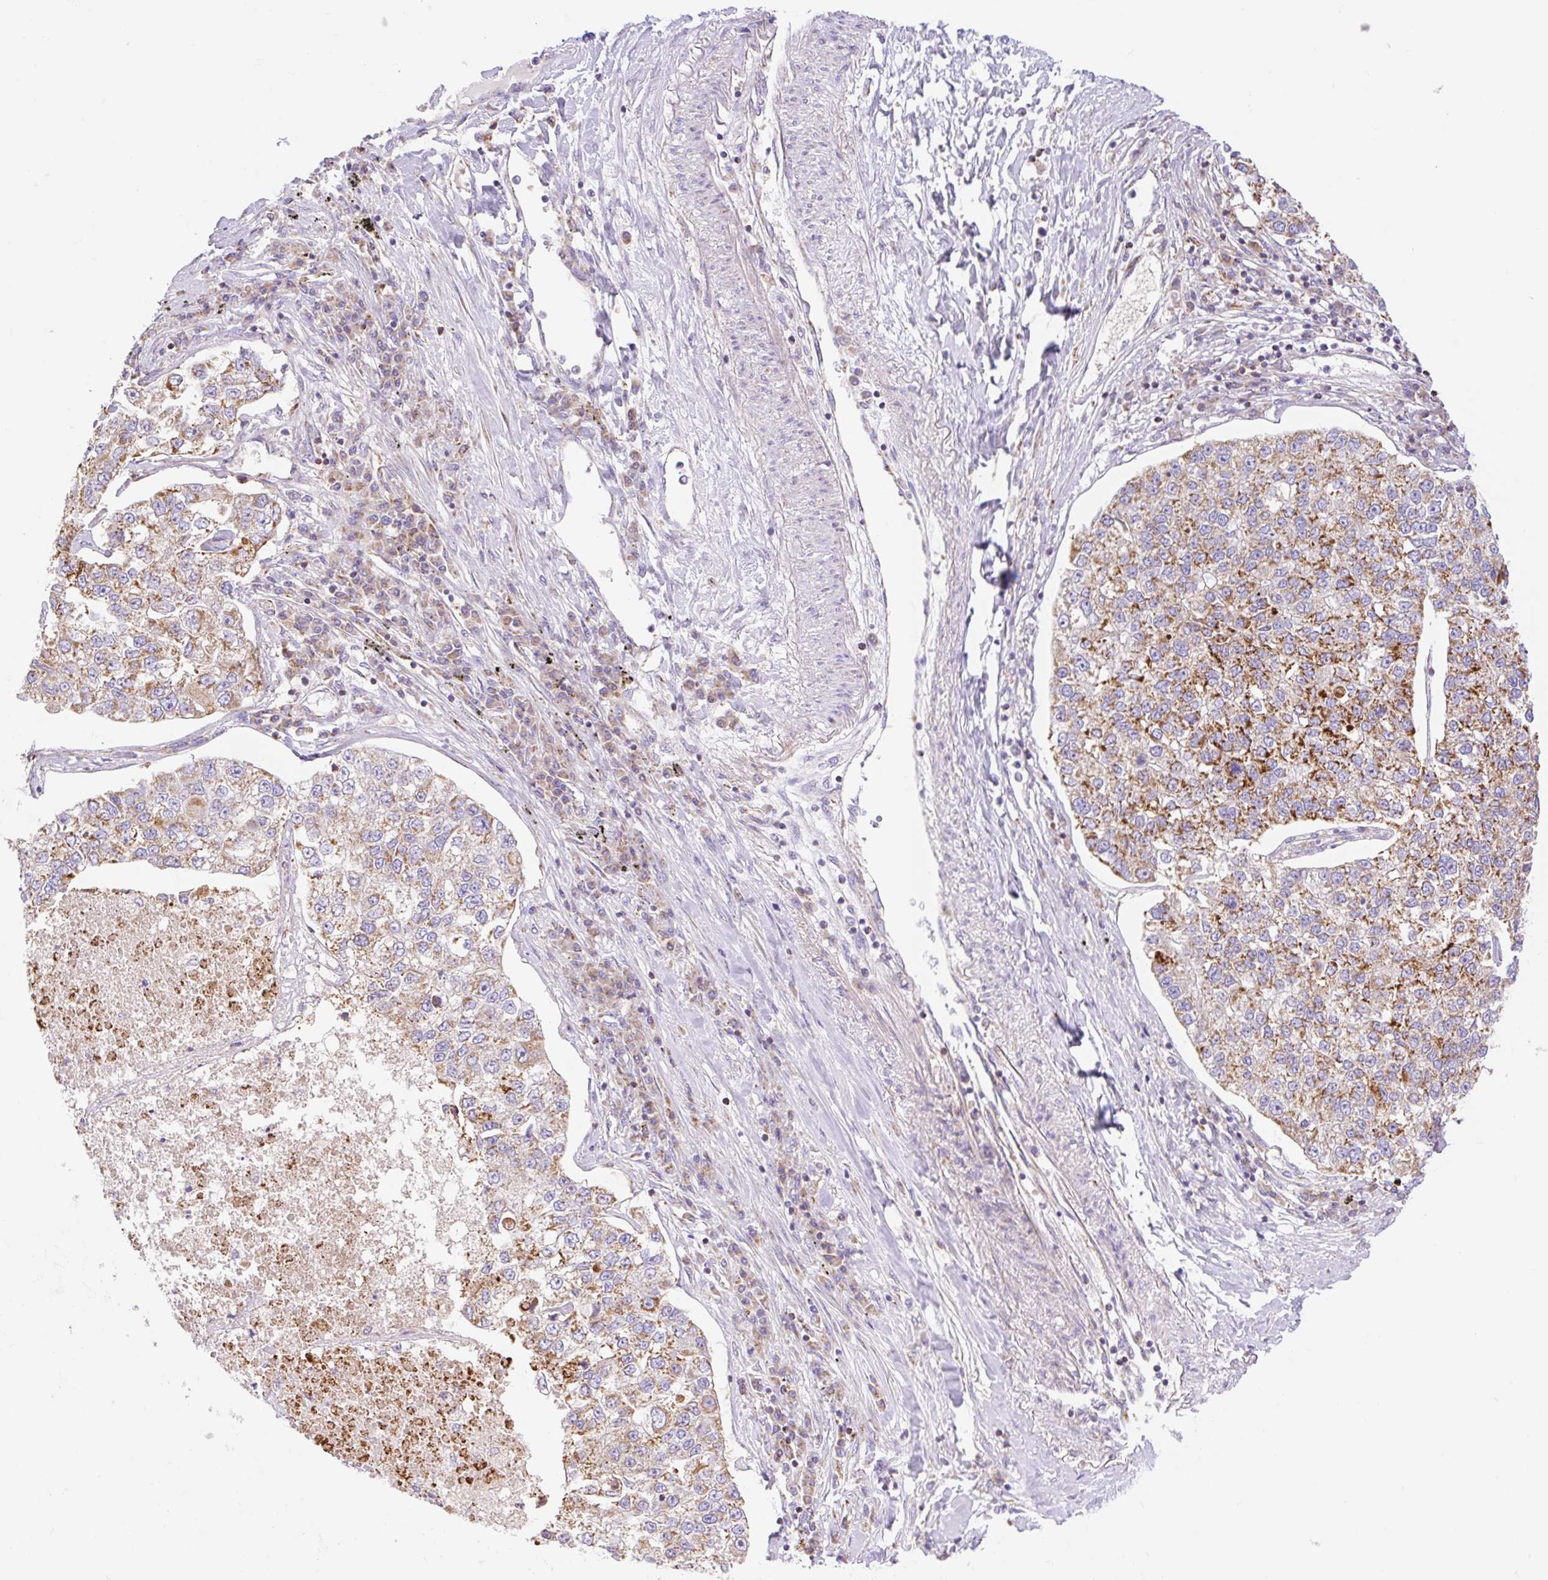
{"staining": {"intensity": "moderate", "quantity": ">75%", "location": "cytoplasmic/membranous"}, "tissue": "lung cancer", "cell_type": "Tumor cells", "image_type": "cancer", "snomed": [{"axis": "morphology", "description": "Adenocarcinoma, NOS"}, {"axis": "topography", "description": "Lung"}], "caption": "A medium amount of moderate cytoplasmic/membranous staining is seen in about >75% of tumor cells in lung cancer tissue. (brown staining indicates protein expression, while blue staining denotes nuclei).", "gene": "ETNK2", "patient": {"sex": "male", "age": 49}}